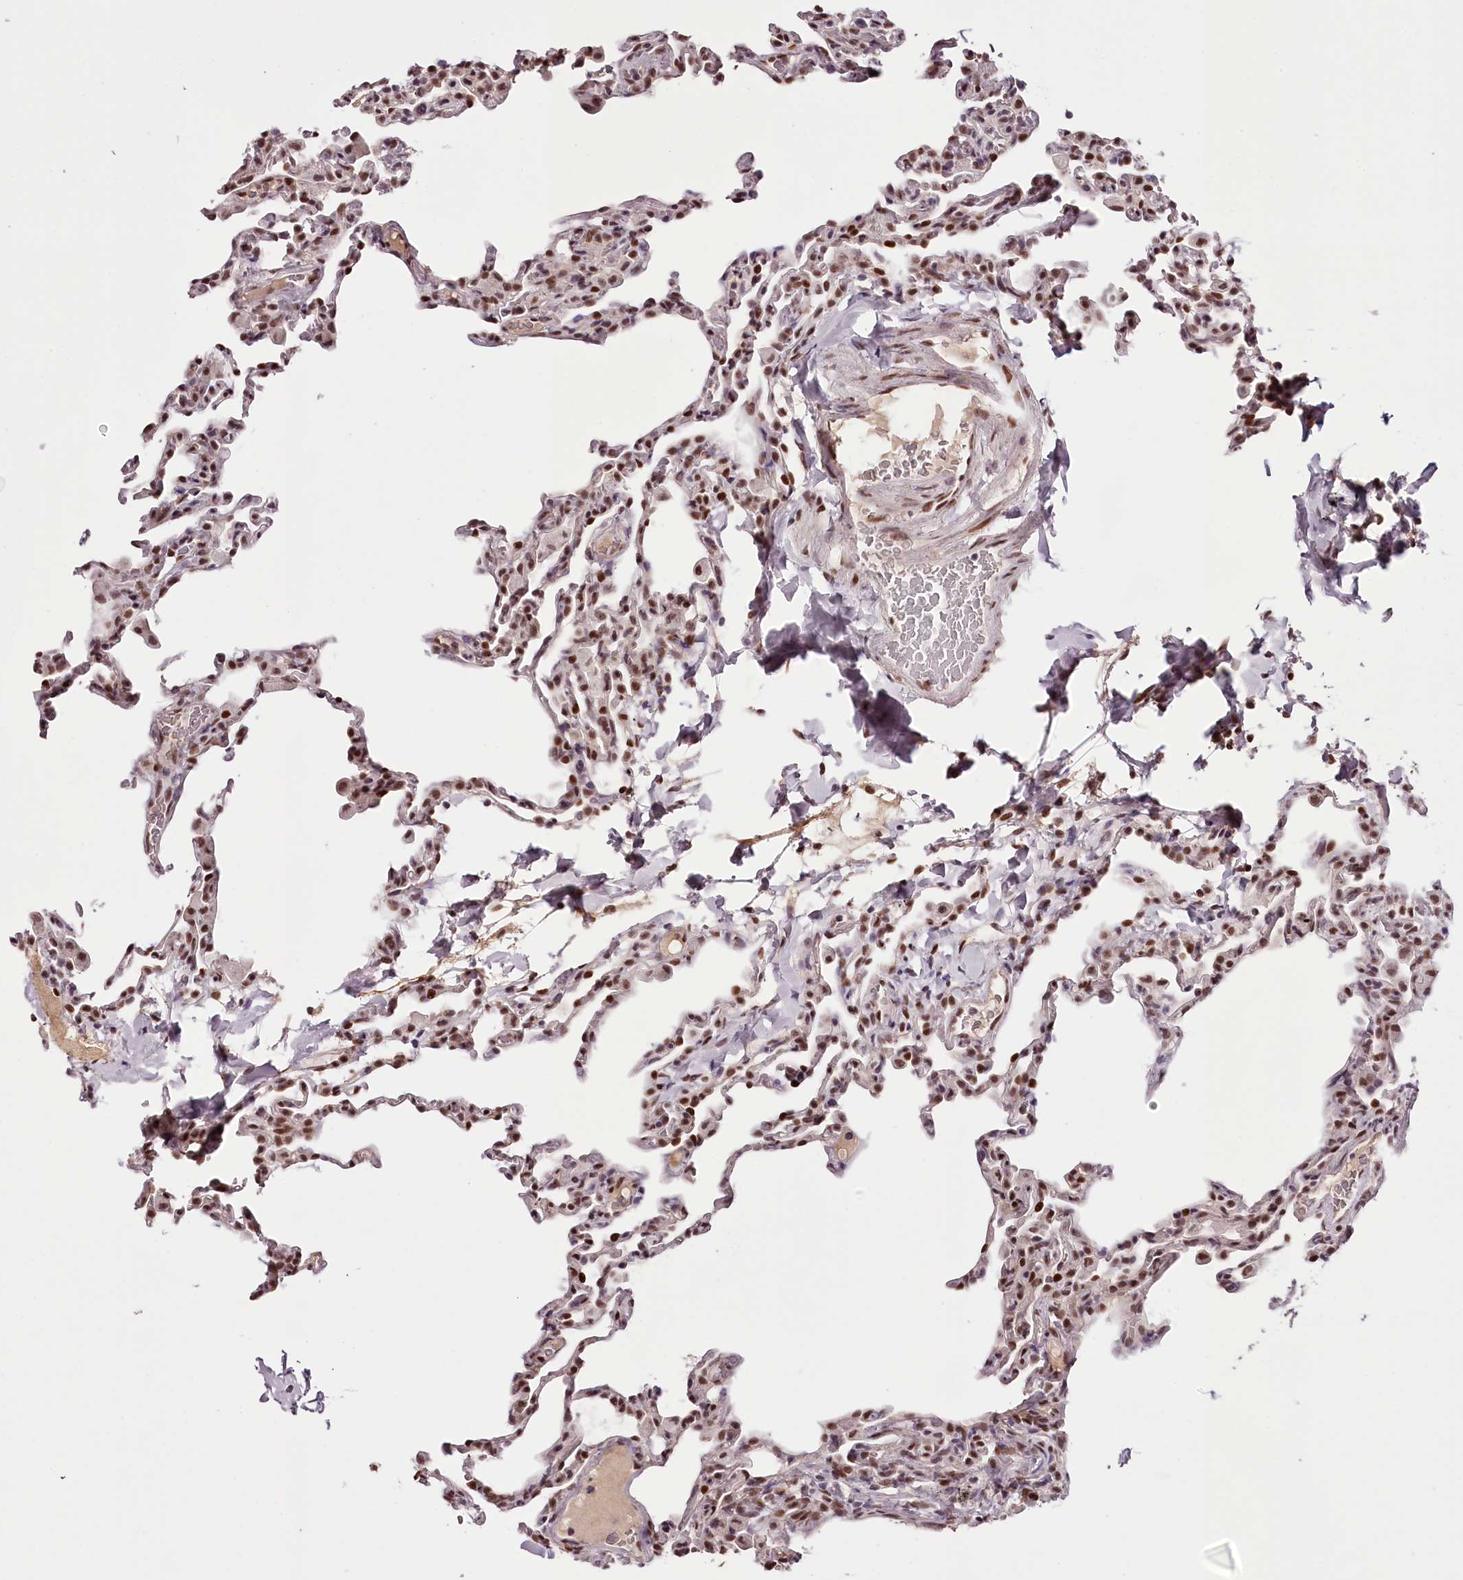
{"staining": {"intensity": "moderate", "quantity": "25%-75%", "location": "nuclear"}, "tissue": "lung", "cell_type": "Alveolar cells", "image_type": "normal", "snomed": [{"axis": "morphology", "description": "Normal tissue, NOS"}, {"axis": "topography", "description": "Lung"}], "caption": "A brown stain highlights moderate nuclear staining of a protein in alveolar cells of normal human lung. (DAB (3,3'-diaminobenzidine) = brown stain, brightfield microscopy at high magnification).", "gene": "TTC33", "patient": {"sex": "male", "age": 20}}